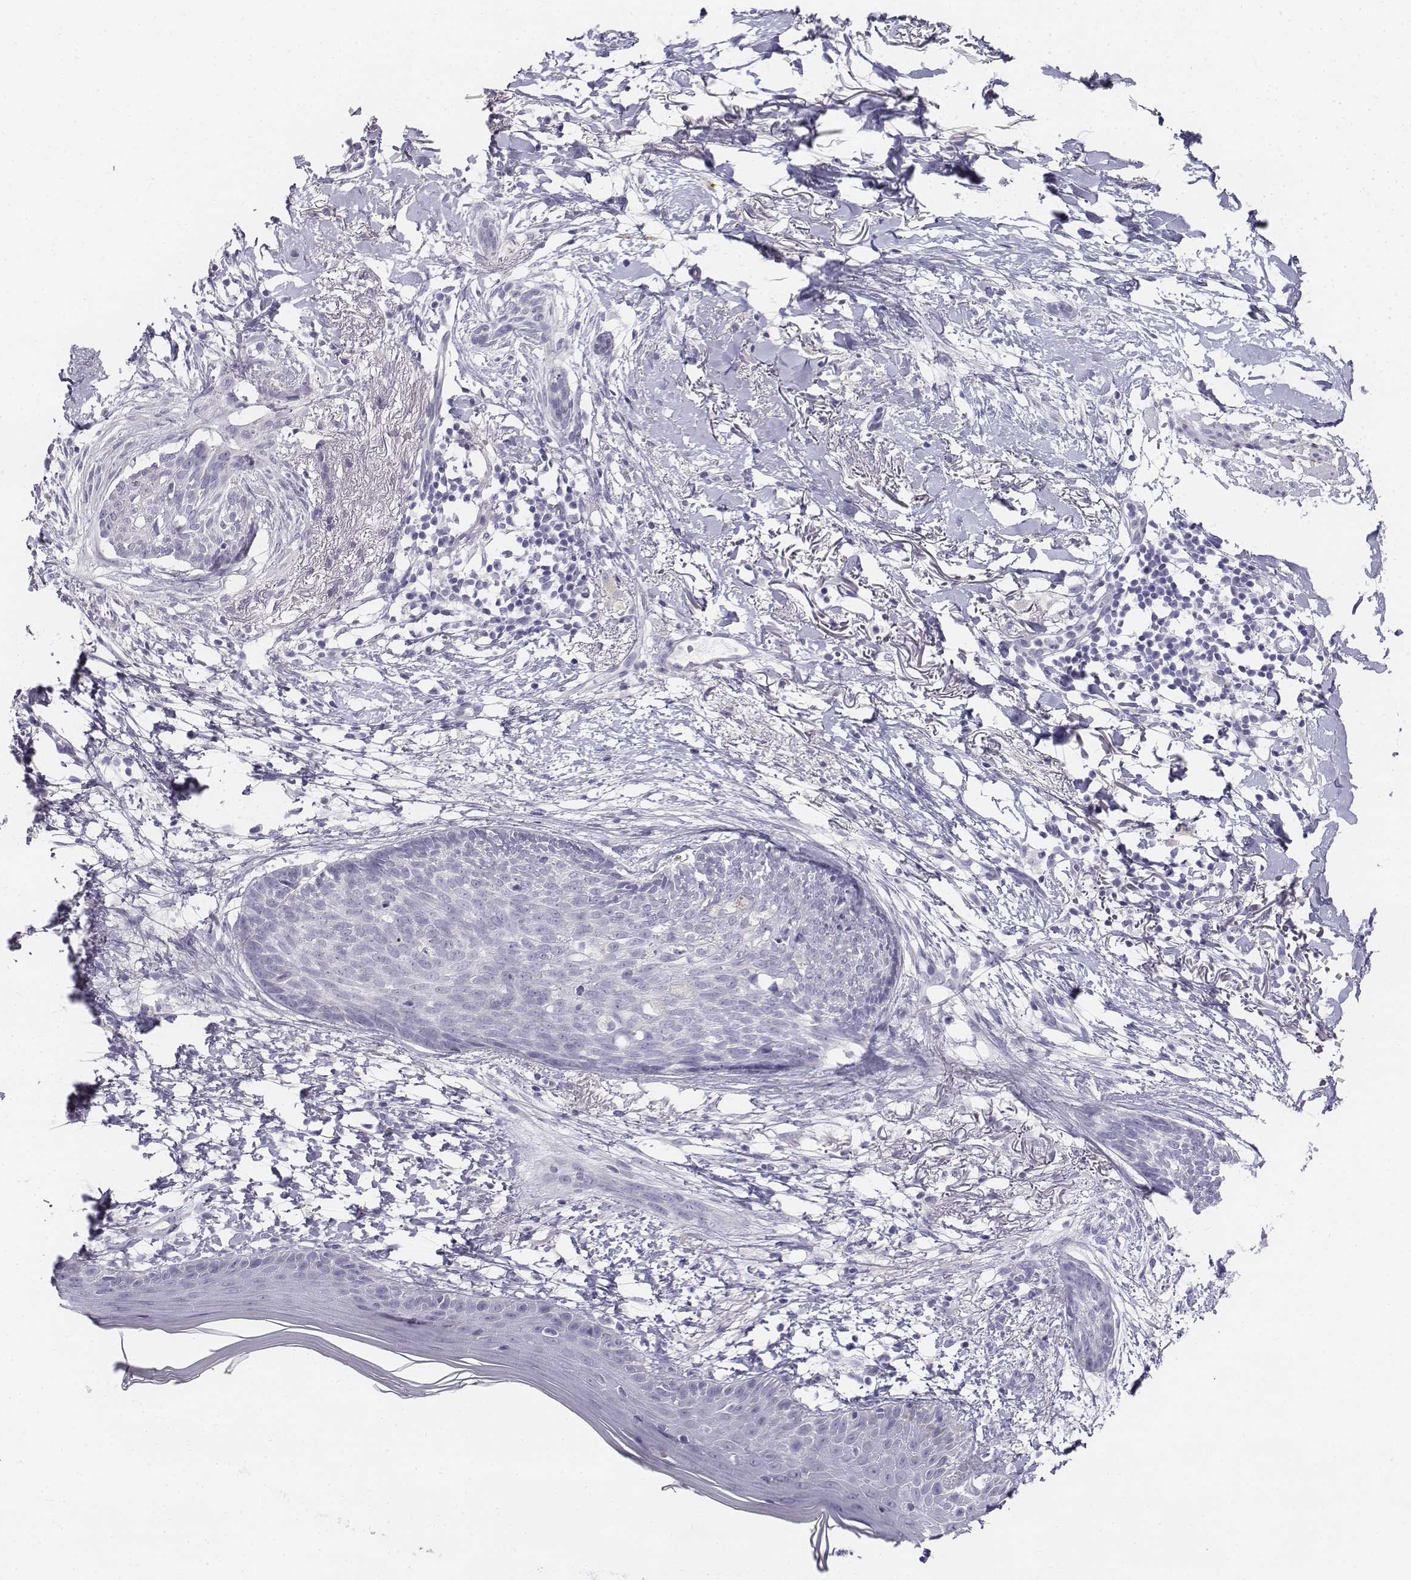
{"staining": {"intensity": "negative", "quantity": "none", "location": "none"}, "tissue": "skin cancer", "cell_type": "Tumor cells", "image_type": "cancer", "snomed": [{"axis": "morphology", "description": "Normal tissue, NOS"}, {"axis": "morphology", "description": "Basal cell carcinoma"}, {"axis": "topography", "description": "Skin"}], "caption": "A histopathology image of human skin cancer (basal cell carcinoma) is negative for staining in tumor cells.", "gene": "TH", "patient": {"sex": "male", "age": 84}}